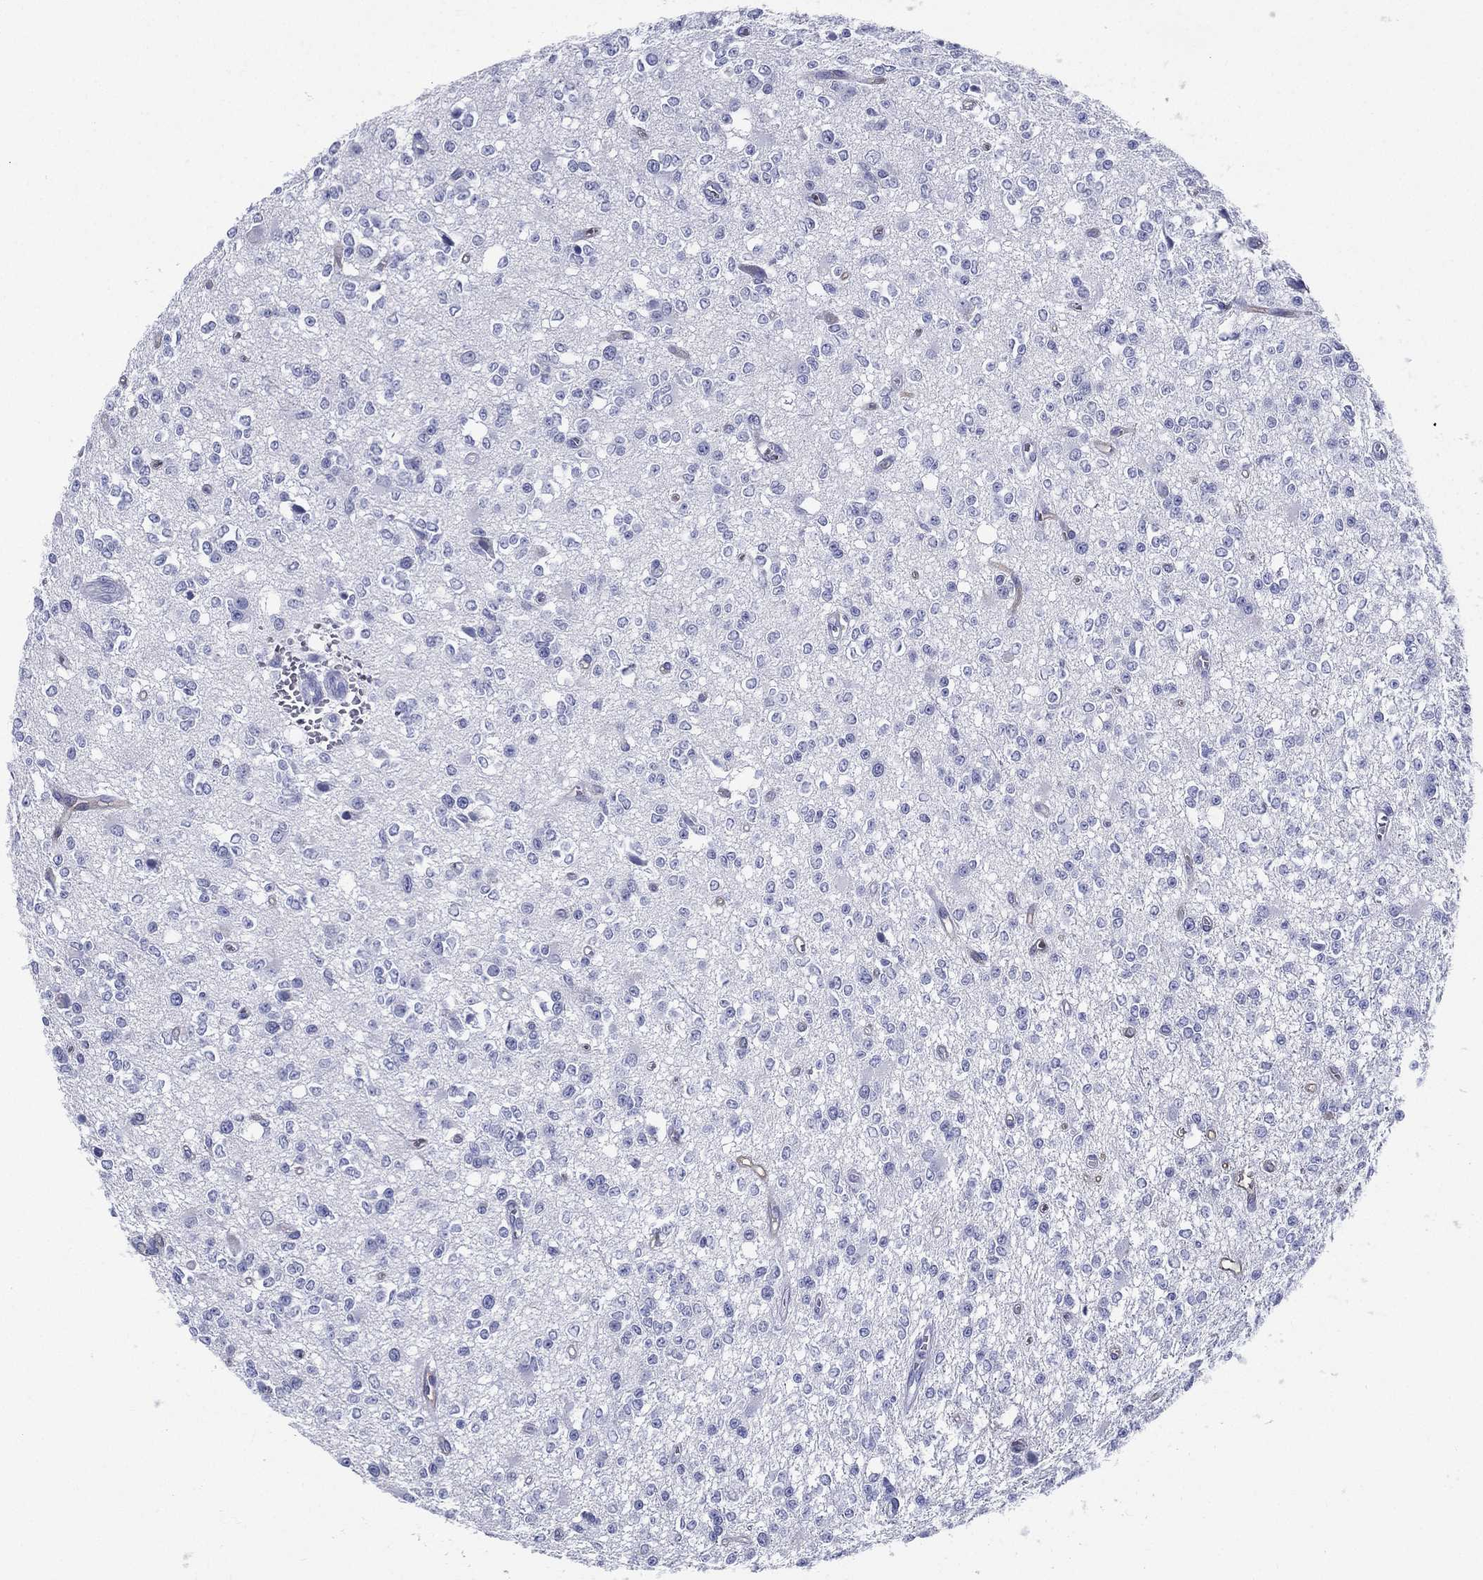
{"staining": {"intensity": "negative", "quantity": "none", "location": "none"}, "tissue": "glioma", "cell_type": "Tumor cells", "image_type": "cancer", "snomed": [{"axis": "morphology", "description": "Glioma, malignant, Low grade"}, {"axis": "topography", "description": "Brain"}], "caption": "There is no significant staining in tumor cells of low-grade glioma (malignant).", "gene": "RSPH4A", "patient": {"sex": "female", "age": 45}}